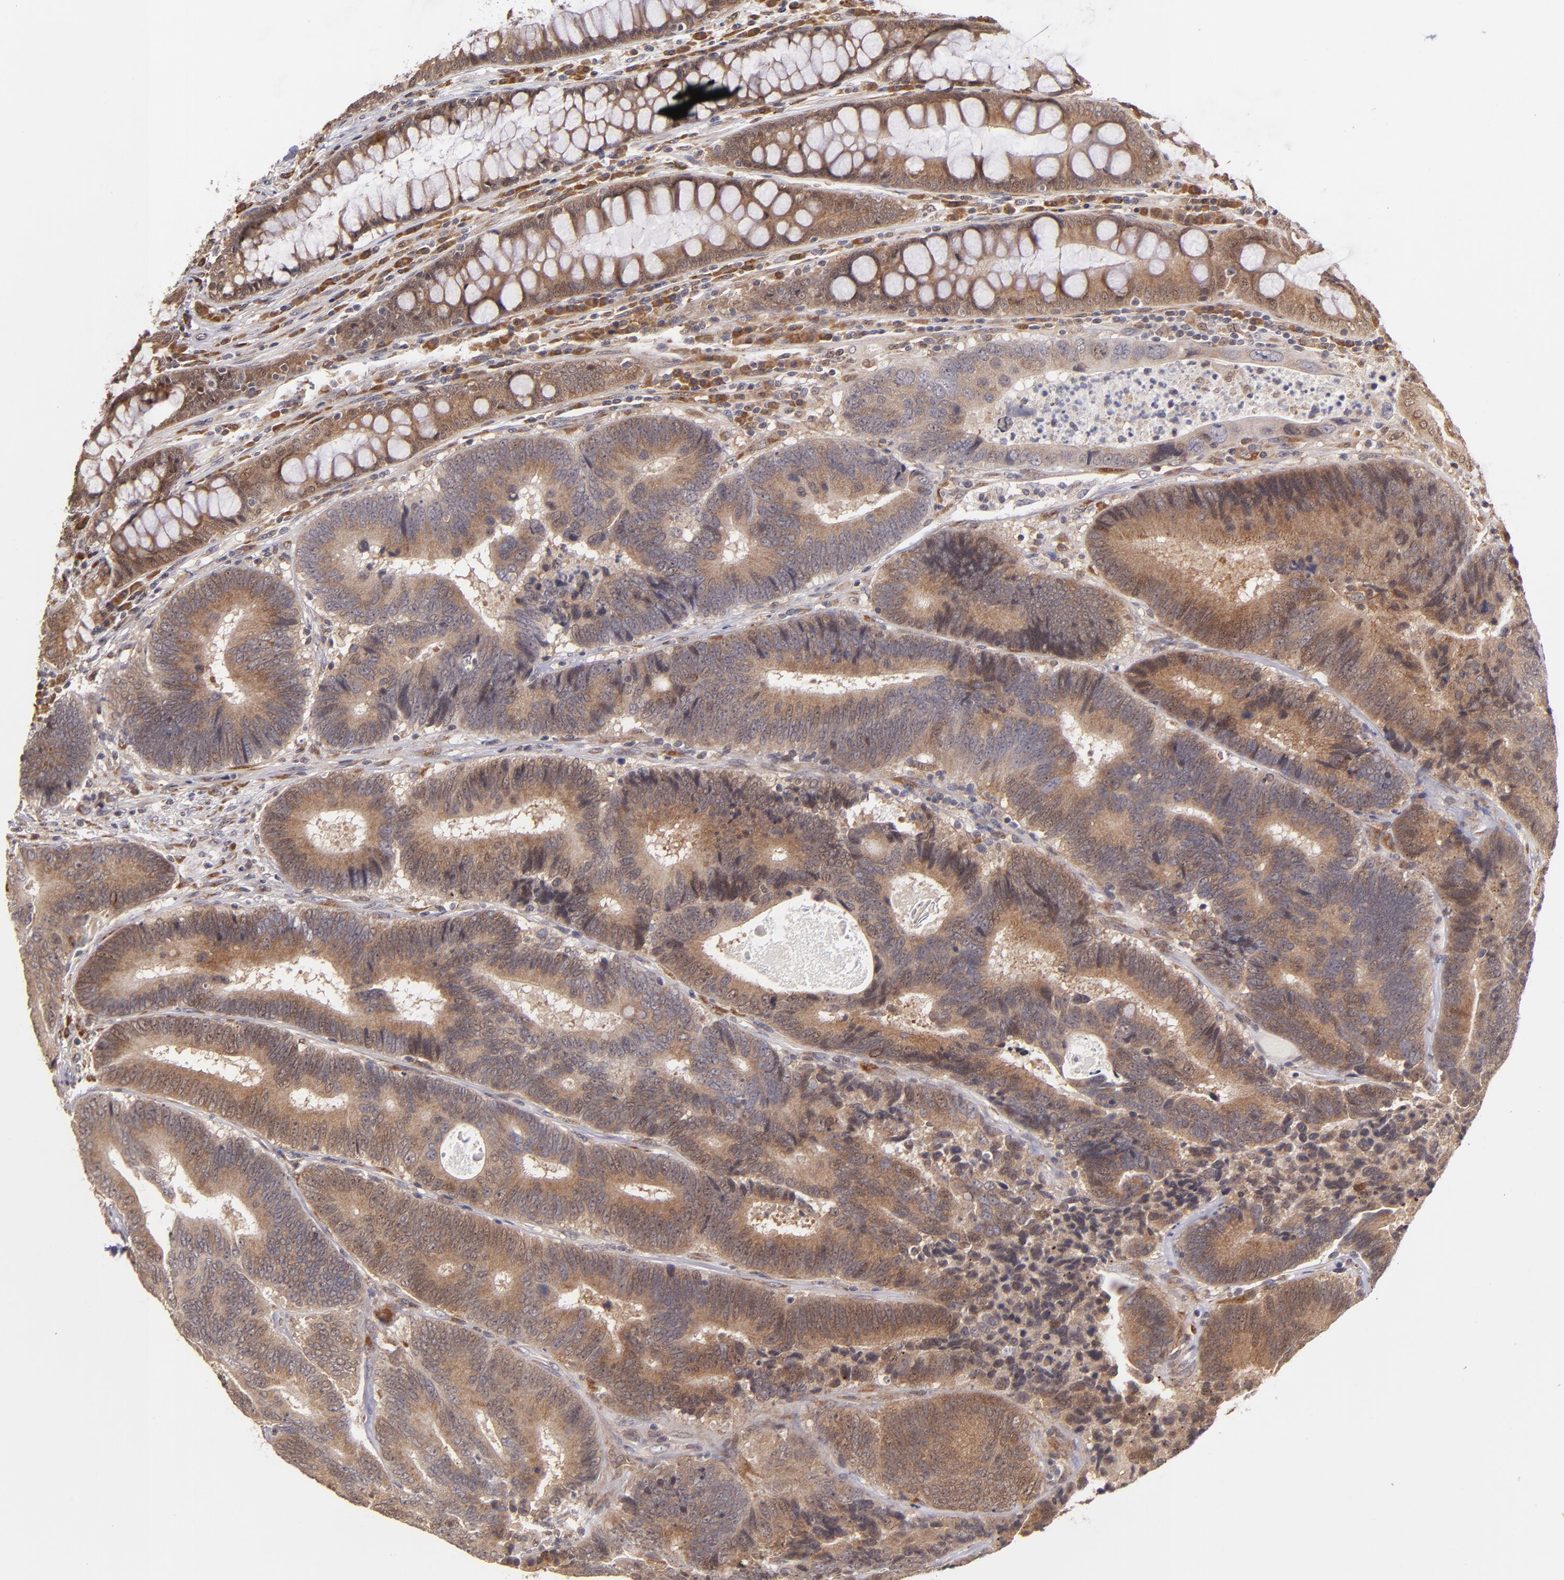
{"staining": {"intensity": "strong", "quantity": ">75%", "location": "cytoplasmic/membranous"}, "tissue": "colorectal cancer", "cell_type": "Tumor cells", "image_type": "cancer", "snomed": [{"axis": "morphology", "description": "Normal tissue, NOS"}, {"axis": "morphology", "description": "Adenocarcinoma, NOS"}, {"axis": "topography", "description": "Colon"}], "caption": "Human colorectal adenocarcinoma stained with a brown dye exhibits strong cytoplasmic/membranous positive staining in about >75% of tumor cells.", "gene": "CASP1", "patient": {"sex": "female", "age": 78}}